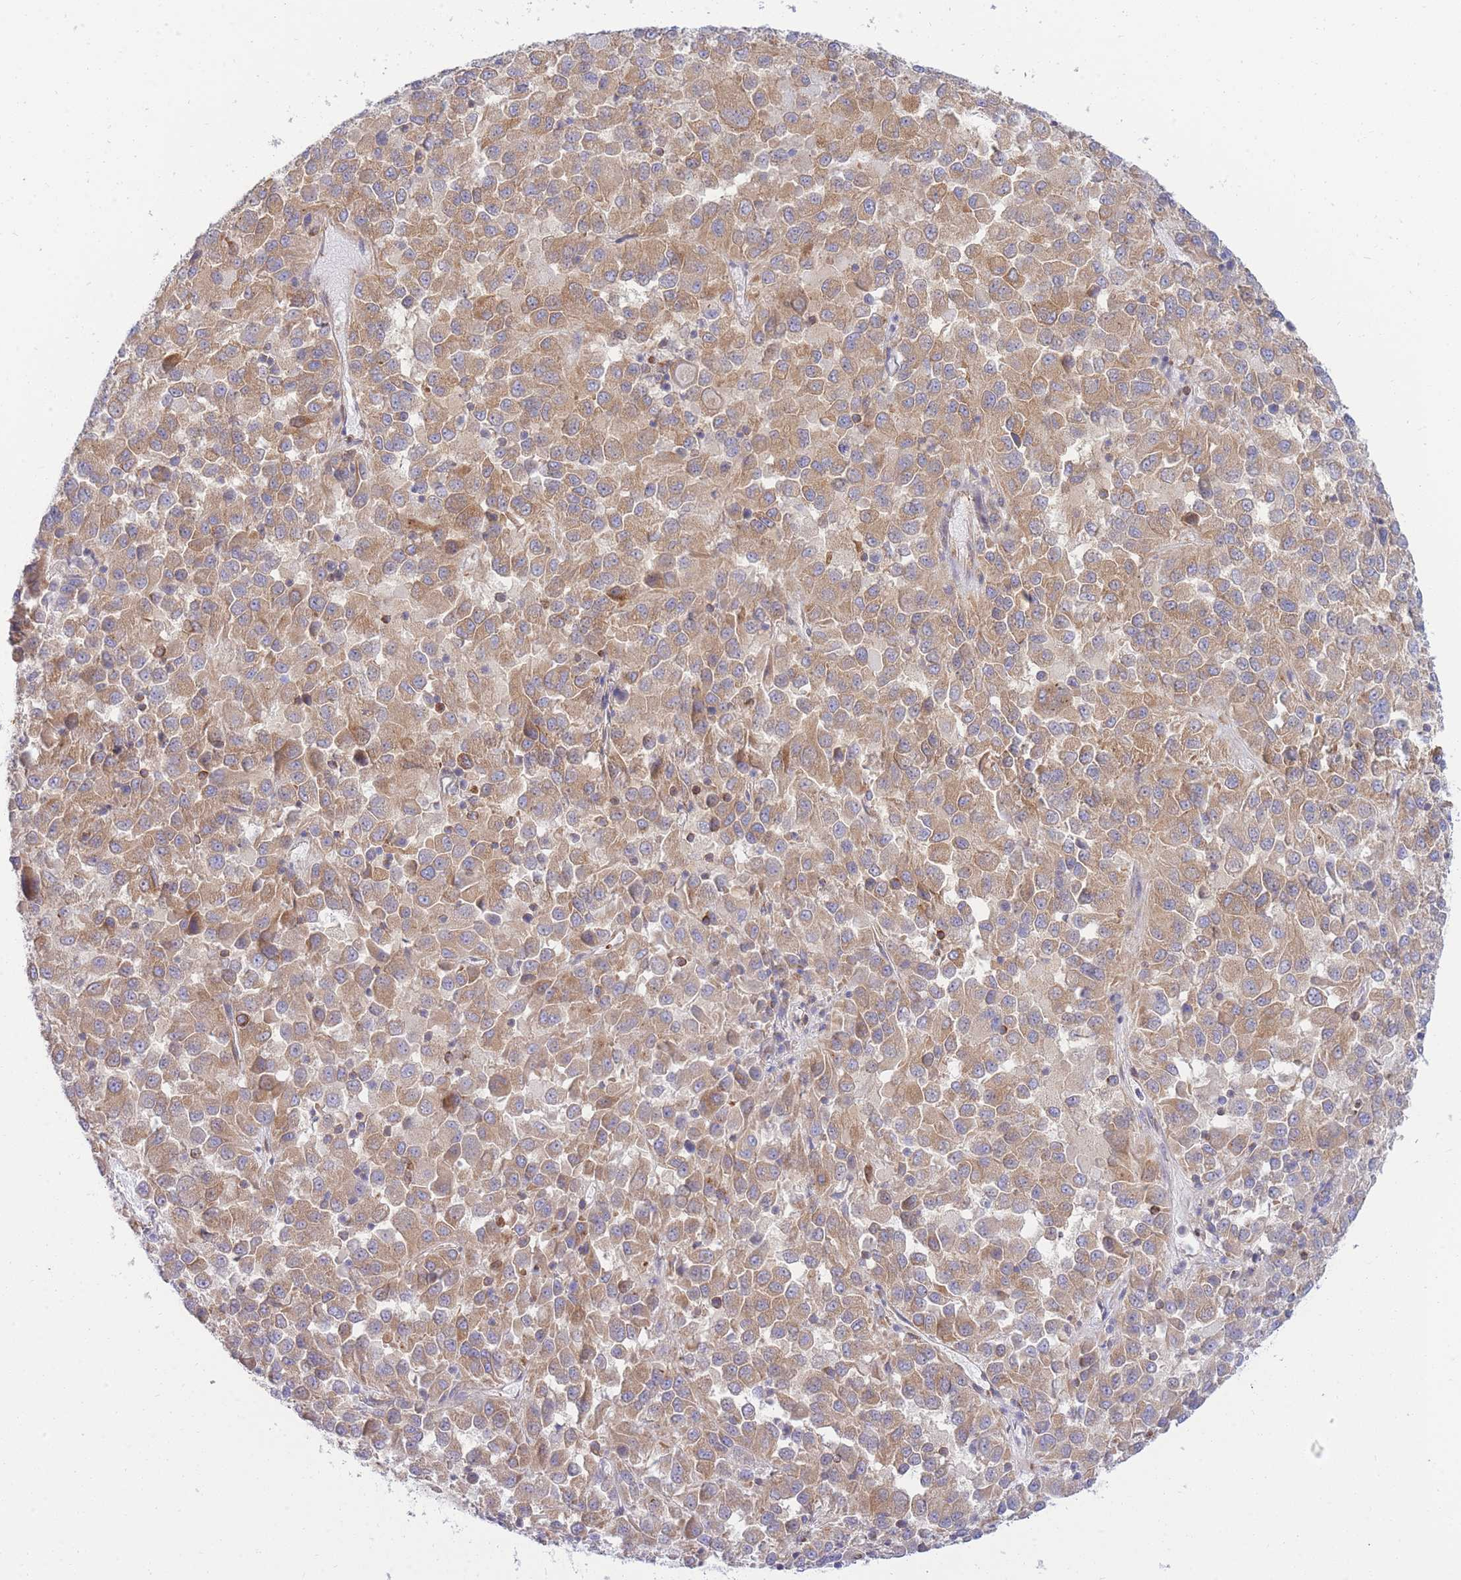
{"staining": {"intensity": "moderate", "quantity": ">75%", "location": "cytoplasmic/membranous"}, "tissue": "melanoma", "cell_type": "Tumor cells", "image_type": "cancer", "snomed": [{"axis": "morphology", "description": "Malignant melanoma, Metastatic site"}, {"axis": "topography", "description": "Lung"}], "caption": "Tumor cells show medium levels of moderate cytoplasmic/membranous expression in approximately >75% of cells in human melanoma.", "gene": "REM1", "patient": {"sex": "male", "age": 64}}